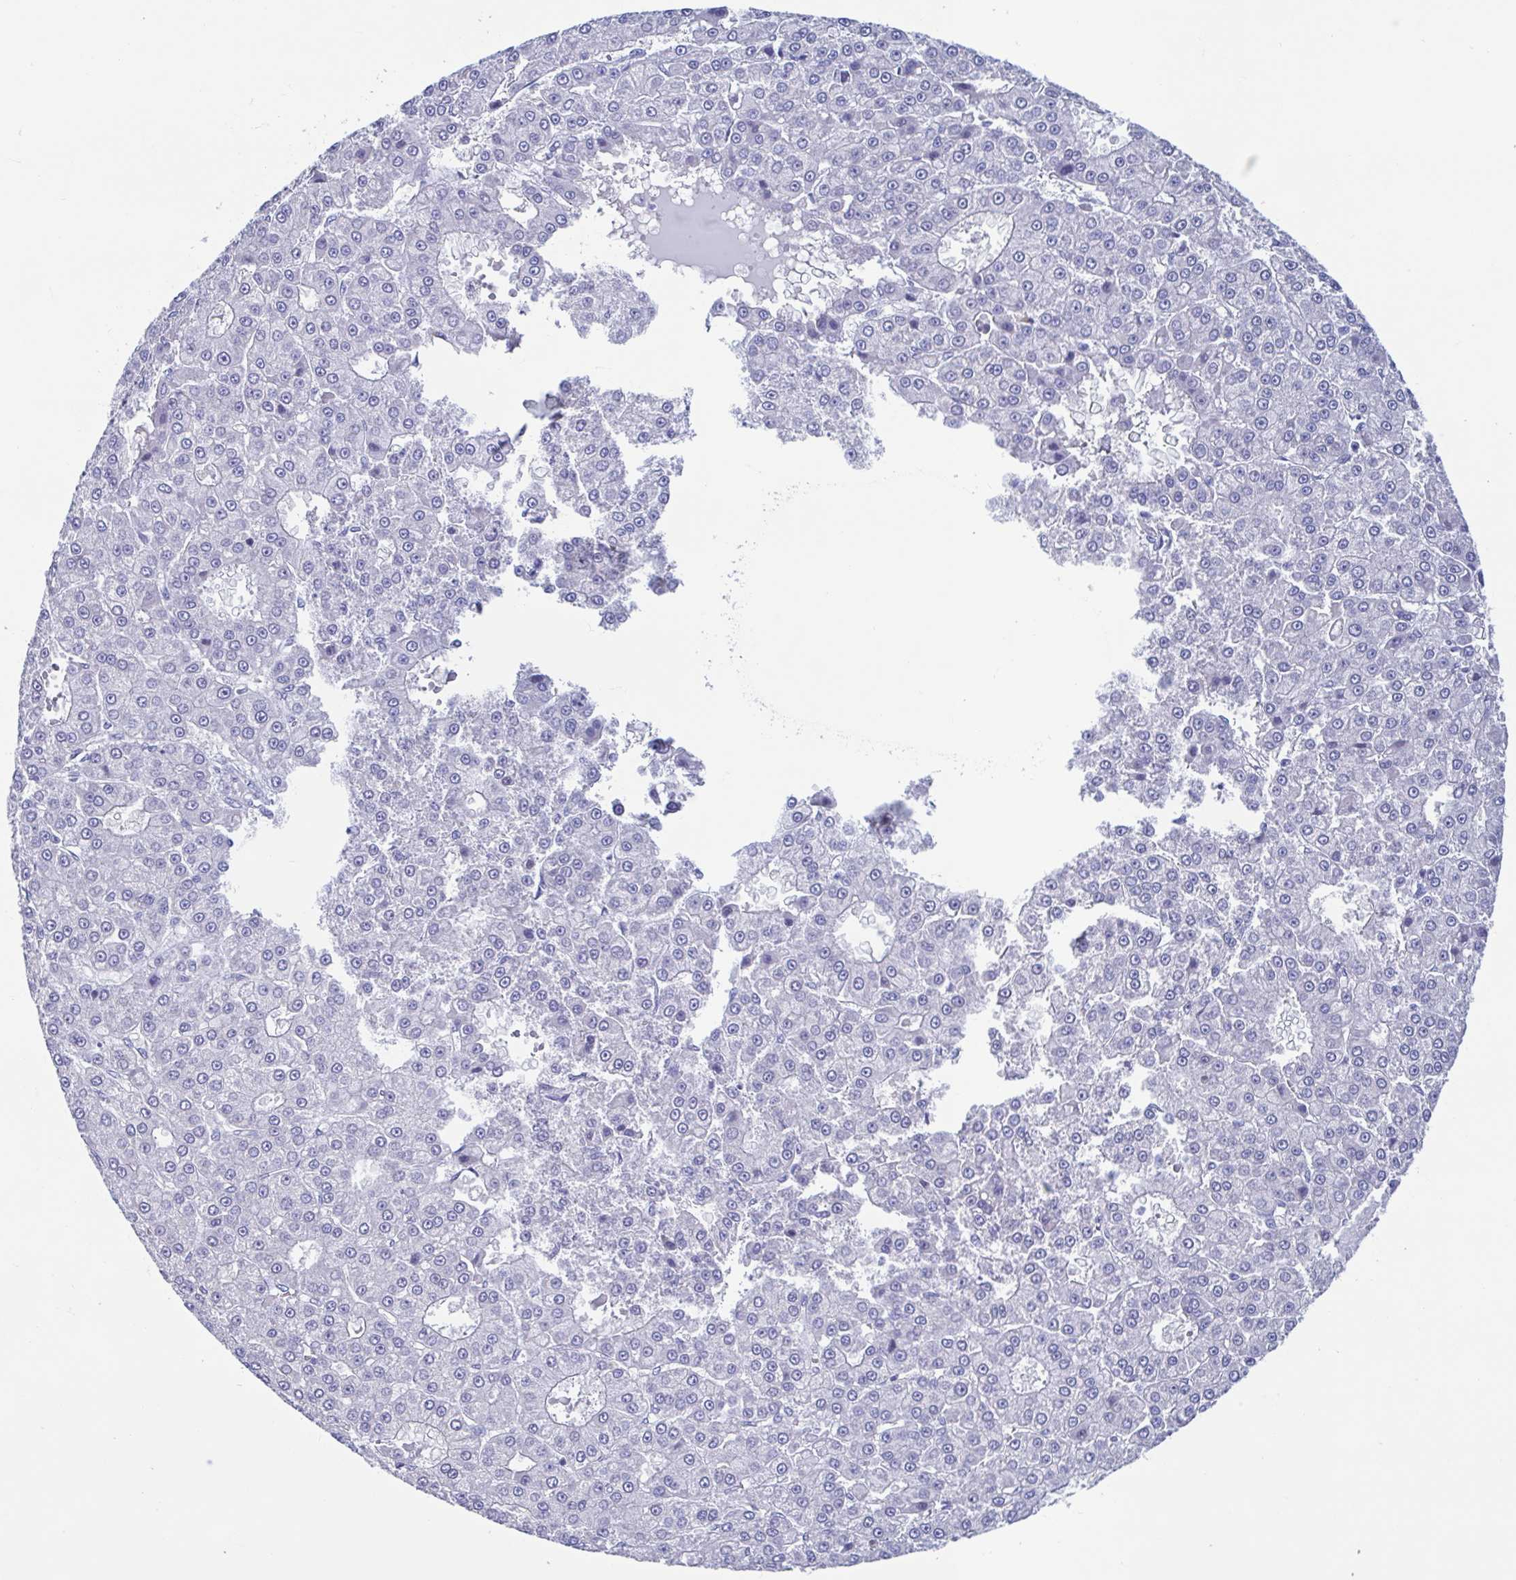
{"staining": {"intensity": "negative", "quantity": "none", "location": "none"}, "tissue": "liver cancer", "cell_type": "Tumor cells", "image_type": "cancer", "snomed": [{"axis": "morphology", "description": "Carcinoma, Hepatocellular, NOS"}, {"axis": "topography", "description": "Liver"}], "caption": "IHC photomicrograph of neoplastic tissue: human liver hepatocellular carcinoma stained with DAB (3,3'-diaminobenzidine) displays no significant protein expression in tumor cells.", "gene": "PERM1", "patient": {"sex": "male", "age": 70}}